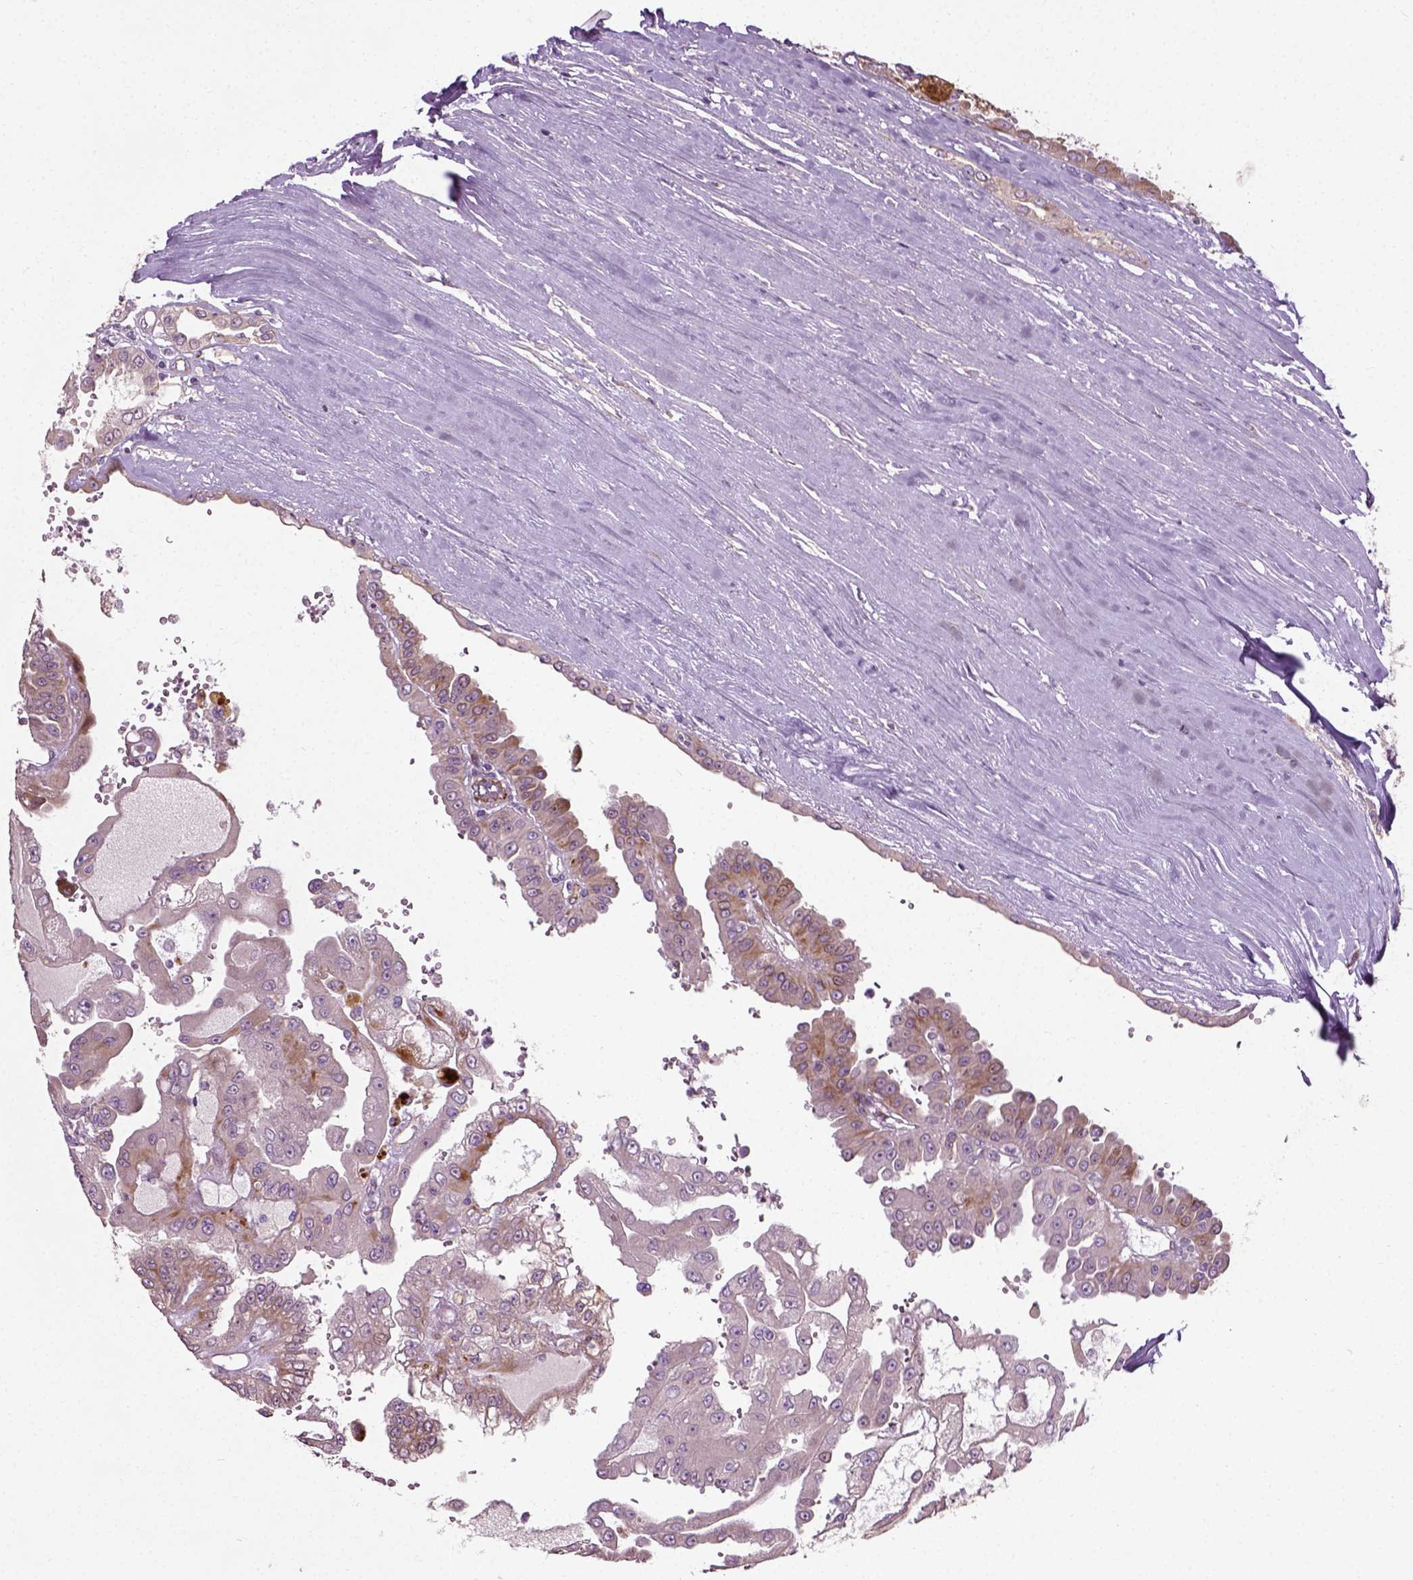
{"staining": {"intensity": "moderate", "quantity": "25%-75%", "location": "cytoplasmic/membranous"}, "tissue": "renal cancer", "cell_type": "Tumor cells", "image_type": "cancer", "snomed": [{"axis": "morphology", "description": "Adenocarcinoma, NOS"}, {"axis": "topography", "description": "Kidney"}], "caption": "High-power microscopy captured an immunohistochemistry (IHC) histopathology image of renal adenocarcinoma, revealing moderate cytoplasmic/membranous expression in about 25%-75% of tumor cells.", "gene": "PKP3", "patient": {"sex": "male", "age": 58}}